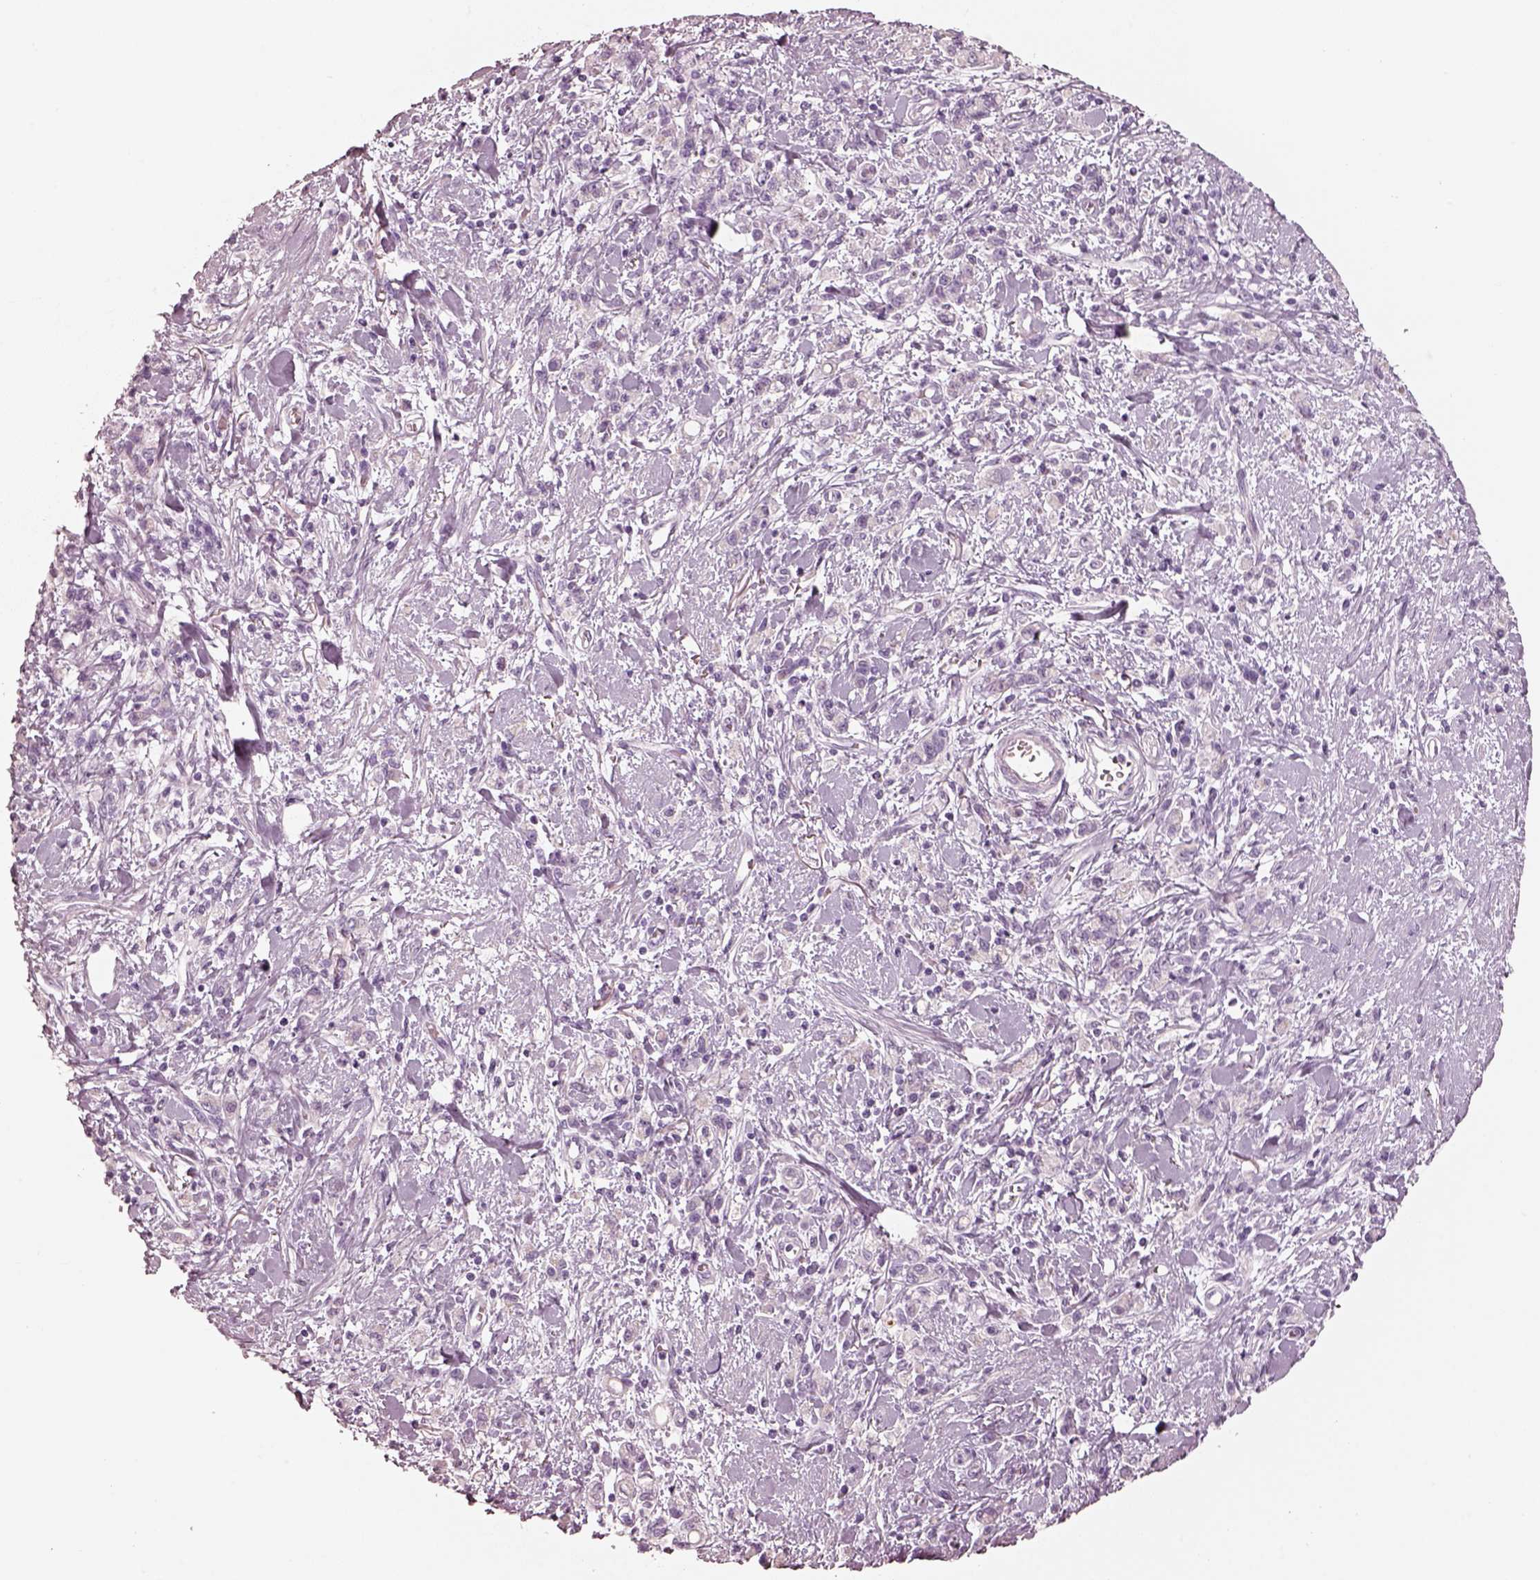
{"staining": {"intensity": "negative", "quantity": "none", "location": "none"}, "tissue": "stomach cancer", "cell_type": "Tumor cells", "image_type": "cancer", "snomed": [{"axis": "morphology", "description": "Adenocarcinoma, NOS"}, {"axis": "topography", "description": "Stomach"}], "caption": "Photomicrograph shows no protein staining in tumor cells of adenocarcinoma (stomach) tissue.", "gene": "R3HDML", "patient": {"sex": "male", "age": 77}}